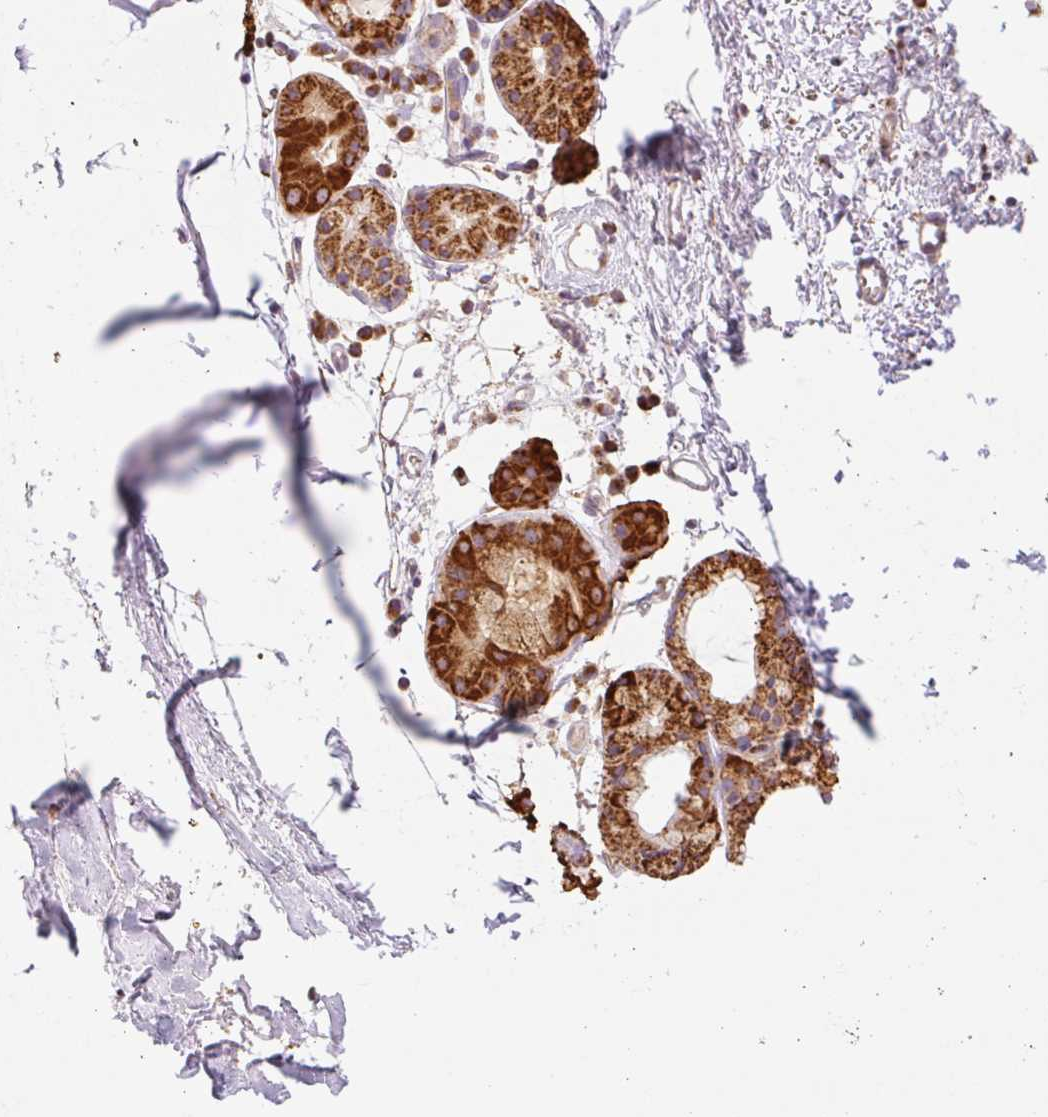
{"staining": {"intensity": "negative", "quantity": "none", "location": "none"}, "tissue": "adipose tissue", "cell_type": "Adipocytes", "image_type": "normal", "snomed": [{"axis": "morphology", "description": "Normal tissue, NOS"}, {"axis": "topography", "description": "Cartilage tissue"}, {"axis": "topography", "description": "Nasopharynx"}], "caption": "Immunohistochemistry of benign human adipose tissue reveals no positivity in adipocytes.", "gene": "GOSR2", "patient": {"sex": "male", "age": 56}}